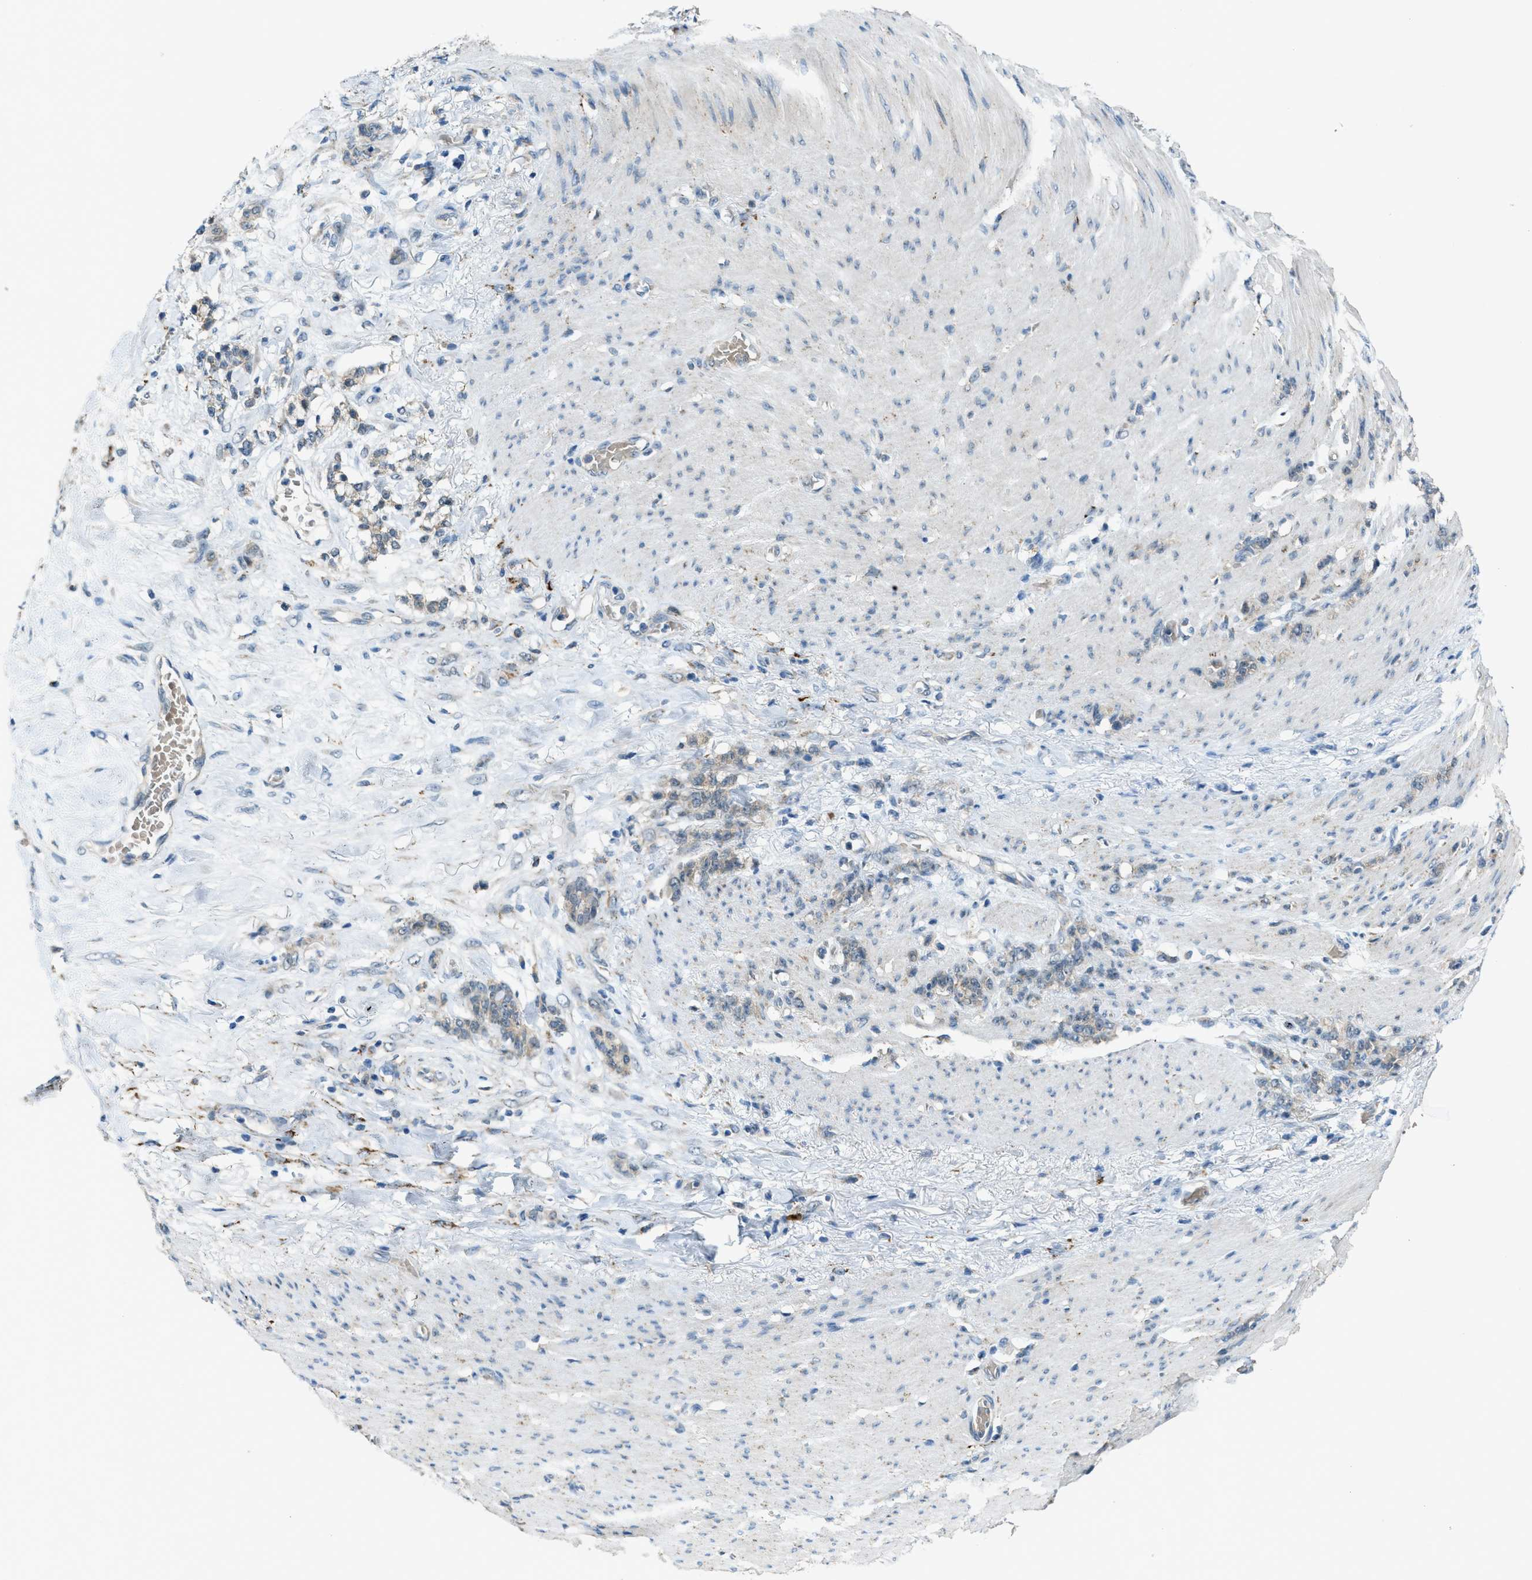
{"staining": {"intensity": "weak", "quantity": "<25%", "location": "cytoplasmic/membranous"}, "tissue": "stomach cancer", "cell_type": "Tumor cells", "image_type": "cancer", "snomed": [{"axis": "morphology", "description": "Adenocarcinoma, NOS"}, {"axis": "topography", "description": "Stomach, lower"}], "caption": "Stomach cancer was stained to show a protein in brown. There is no significant positivity in tumor cells. (DAB immunohistochemistry (IHC) visualized using brightfield microscopy, high magnification).", "gene": "CDON", "patient": {"sex": "male", "age": 88}}